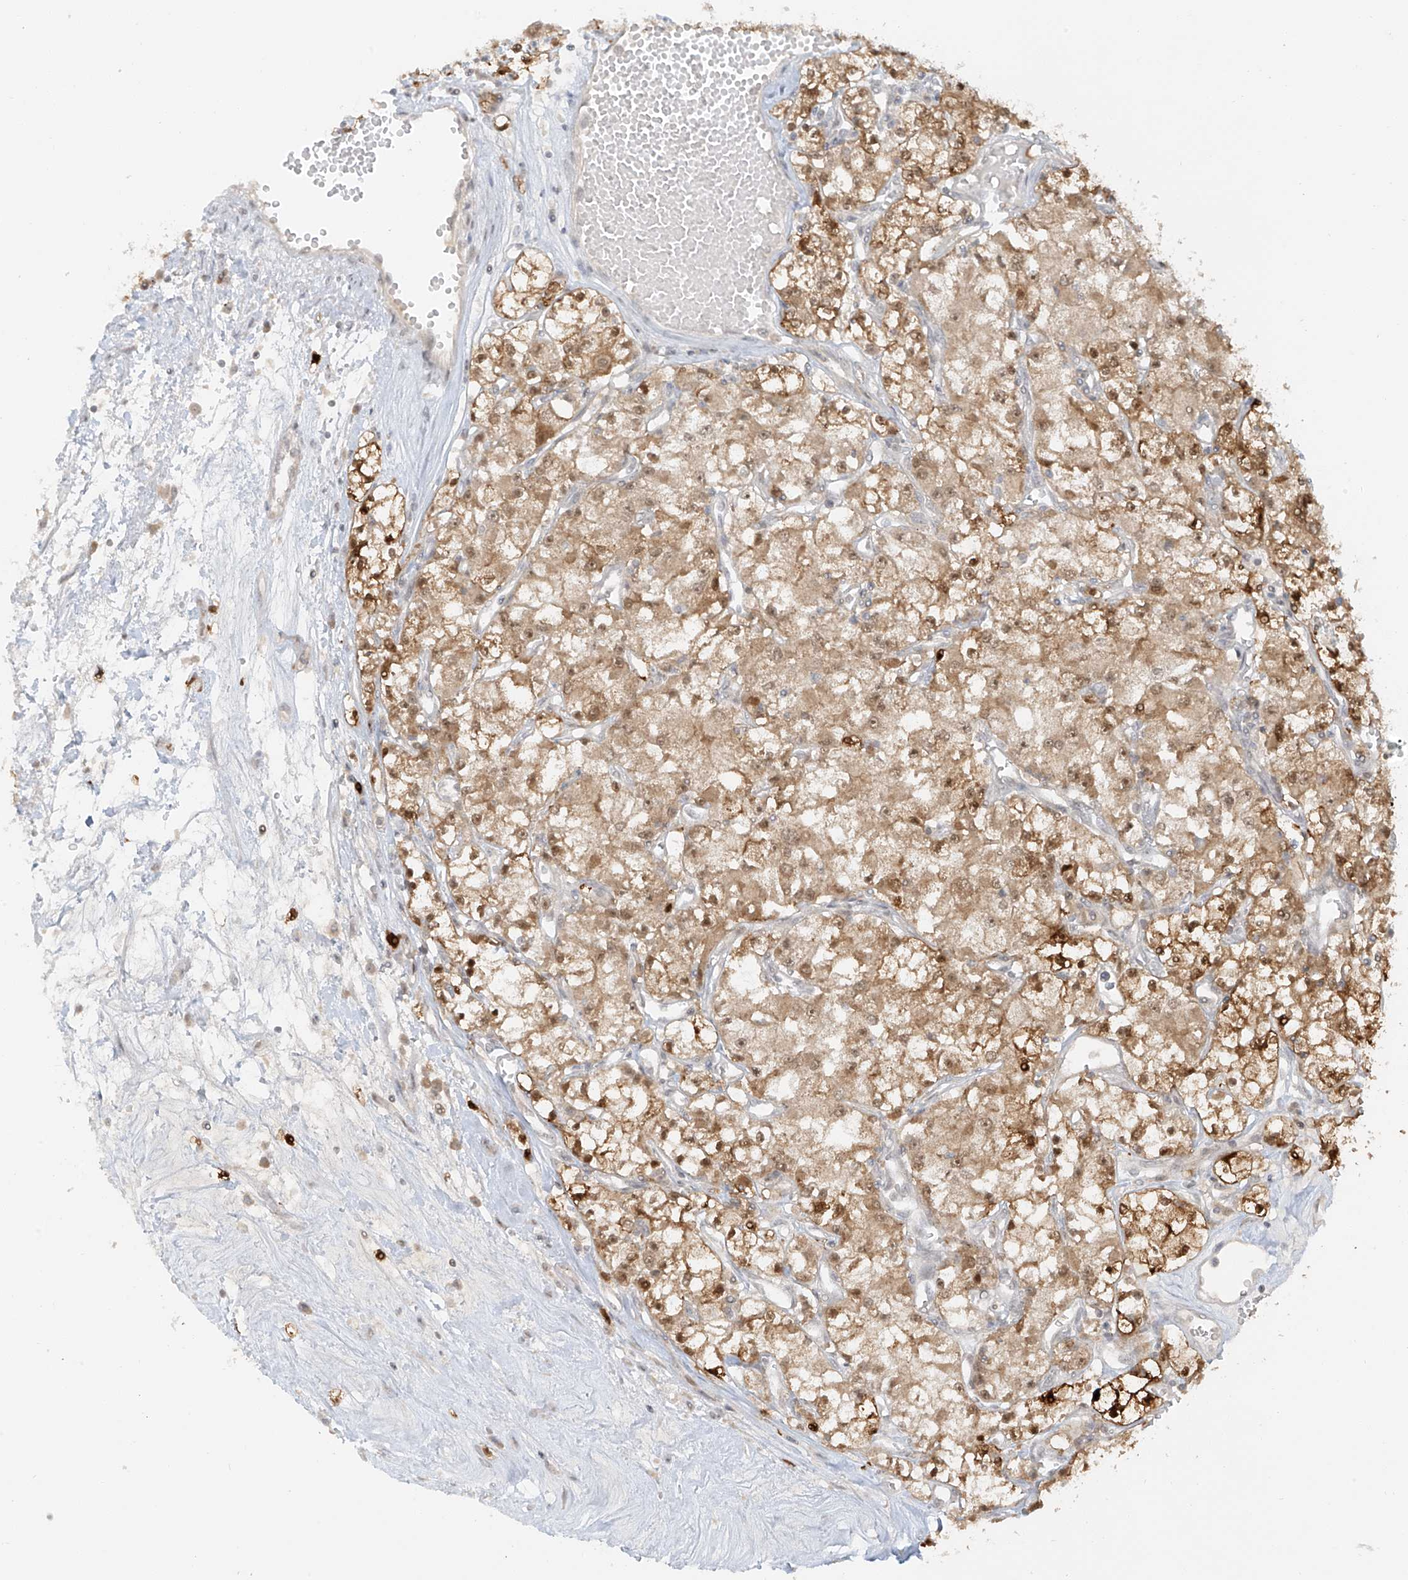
{"staining": {"intensity": "moderate", "quantity": ">75%", "location": "cytoplasmic/membranous,nuclear"}, "tissue": "renal cancer", "cell_type": "Tumor cells", "image_type": "cancer", "snomed": [{"axis": "morphology", "description": "Adenocarcinoma, NOS"}, {"axis": "topography", "description": "Kidney"}], "caption": "Immunohistochemistry image of neoplastic tissue: human adenocarcinoma (renal) stained using immunohistochemistry (IHC) reveals medium levels of moderate protein expression localized specifically in the cytoplasmic/membranous and nuclear of tumor cells, appearing as a cytoplasmic/membranous and nuclear brown color.", "gene": "MIPEP", "patient": {"sex": "female", "age": 59}}